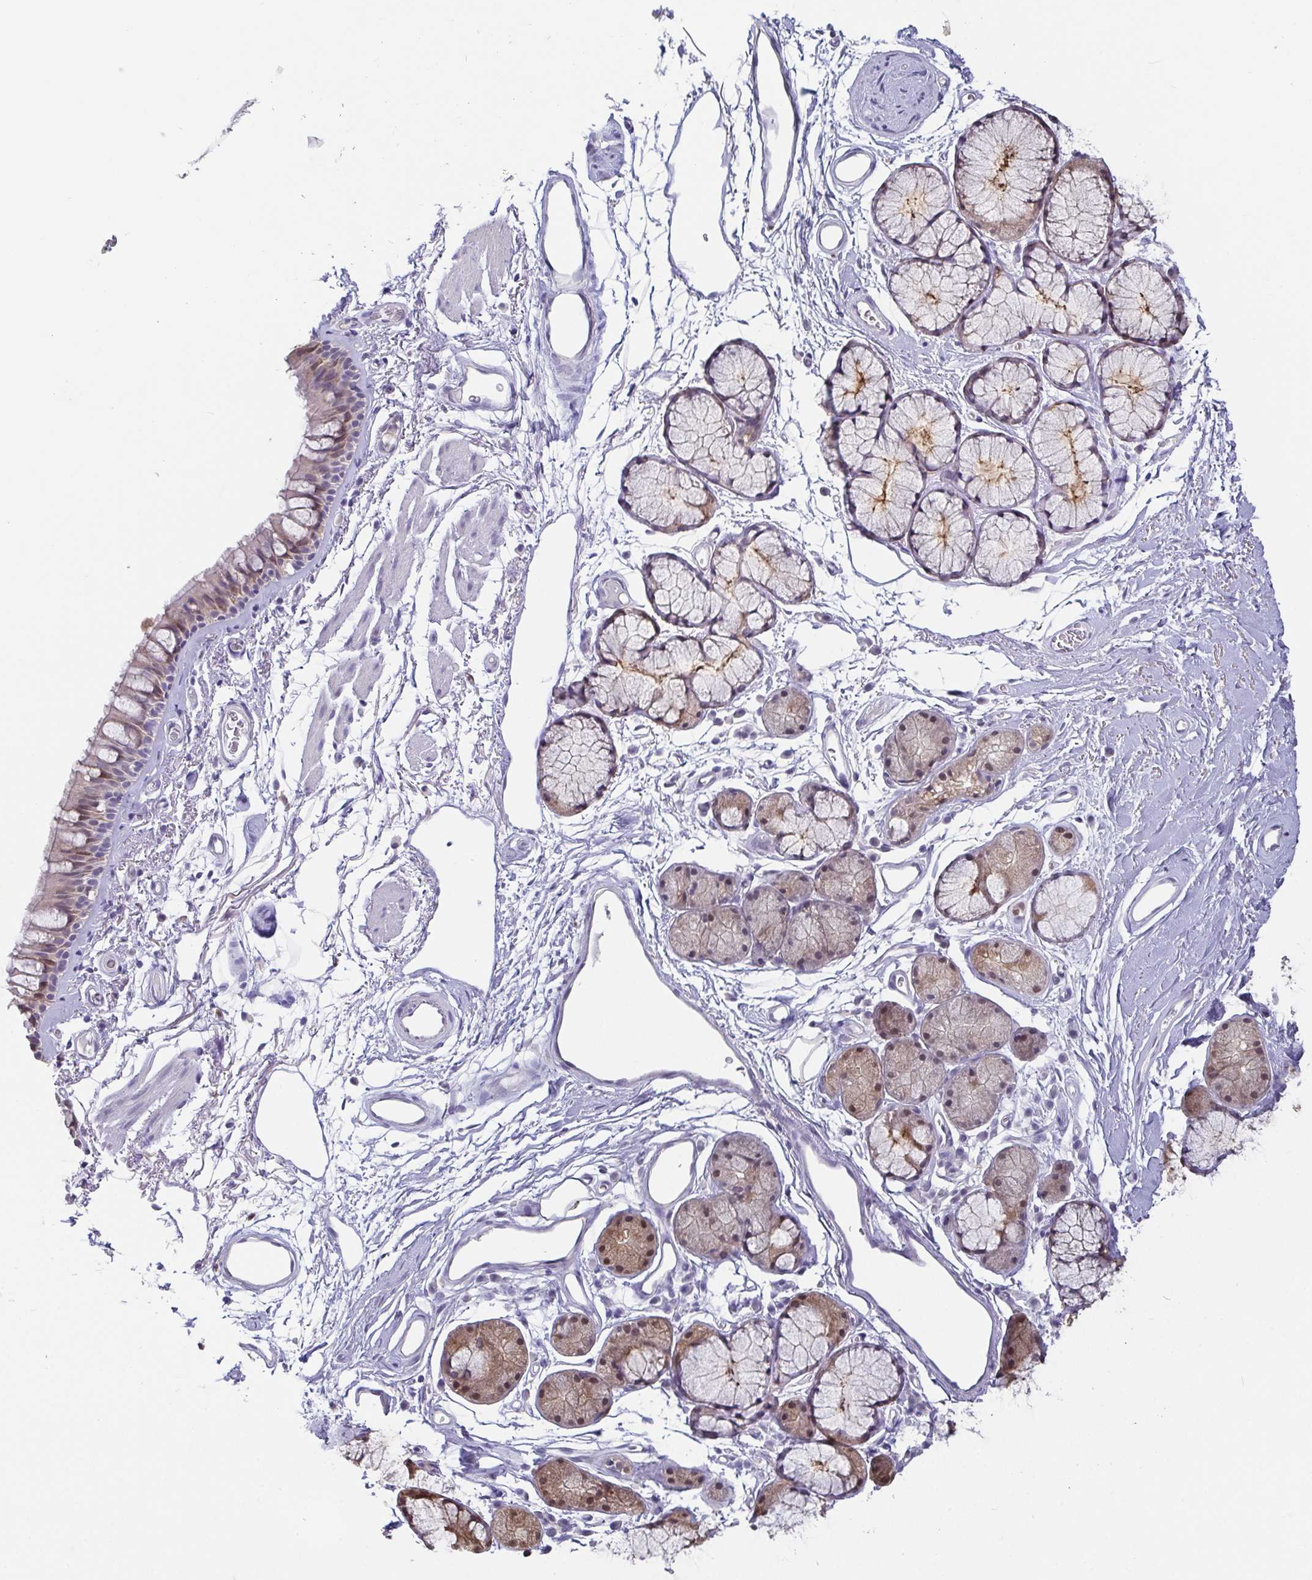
{"staining": {"intensity": "weak", "quantity": "25%-75%", "location": "cytoplasmic/membranous"}, "tissue": "bronchus", "cell_type": "Respiratory epithelial cells", "image_type": "normal", "snomed": [{"axis": "morphology", "description": "Normal tissue, NOS"}, {"axis": "topography", "description": "Cartilage tissue"}, {"axis": "topography", "description": "Bronchus"}], "caption": "Human bronchus stained with a brown dye demonstrates weak cytoplasmic/membranous positive positivity in about 25%-75% of respiratory epithelial cells.", "gene": "IDH1", "patient": {"sex": "female", "age": 79}}